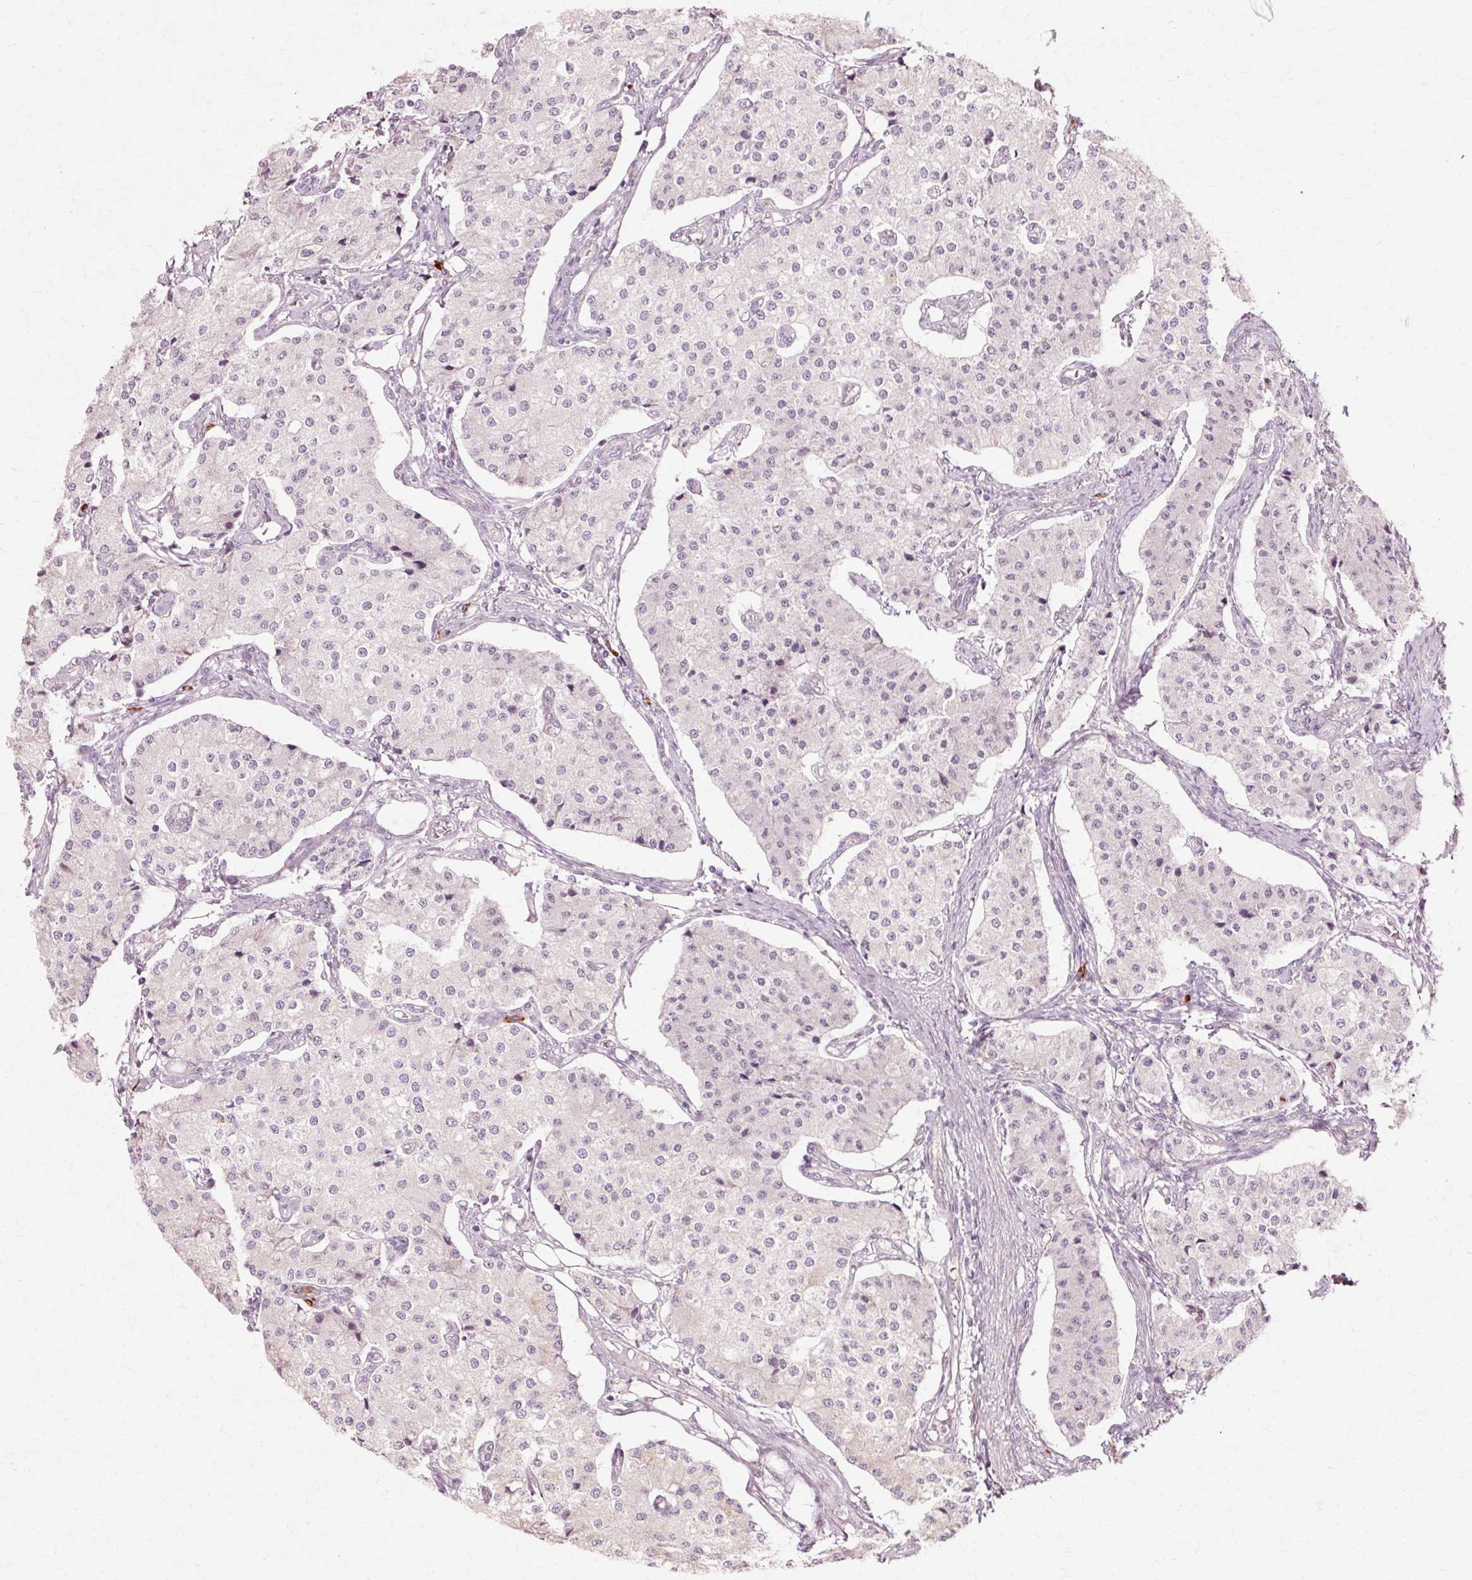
{"staining": {"intensity": "negative", "quantity": "none", "location": "none"}, "tissue": "carcinoid", "cell_type": "Tumor cells", "image_type": "cancer", "snomed": [{"axis": "morphology", "description": "Carcinoid, malignant, NOS"}, {"axis": "topography", "description": "Colon"}], "caption": "Tumor cells are negative for brown protein staining in malignant carcinoid.", "gene": "RGPD5", "patient": {"sex": "female", "age": 52}}